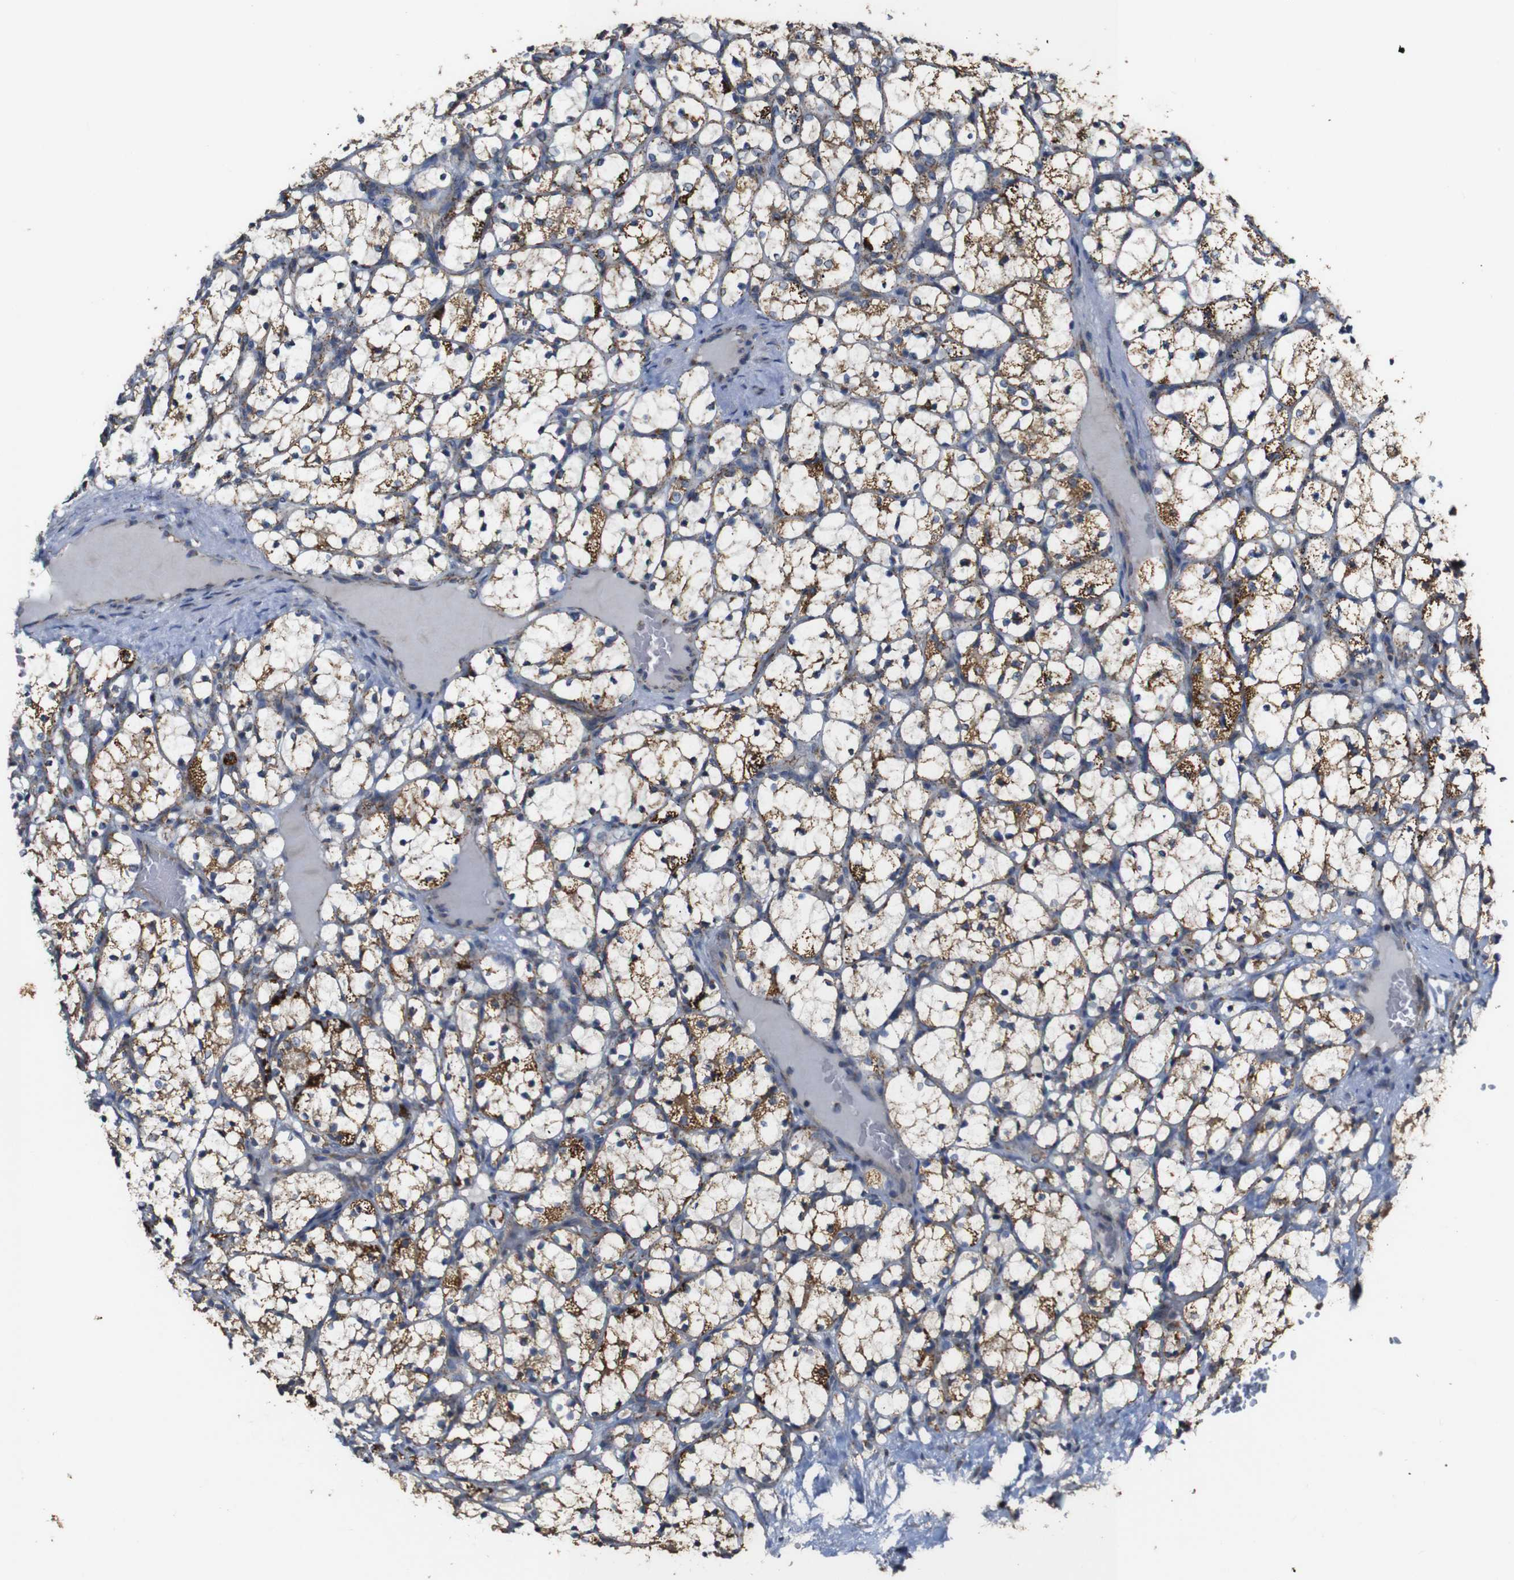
{"staining": {"intensity": "moderate", "quantity": ">75%", "location": "cytoplasmic/membranous"}, "tissue": "renal cancer", "cell_type": "Tumor cells", "image_type": "cancer", "snomed": [{"axis": "morphology", "description": "Adenocarcinoma, NOS"}, {"axis": "topography", "description": "Kidney"}], "caption": "Immunohistochemical staining of renal cancer (adenocarcinoma) displays moderate cytoplasmic/membranous protein staining in about >75% of tumor cells.", "gene": "NR3C2", "patient": {"sex": "female", "age": 69}}